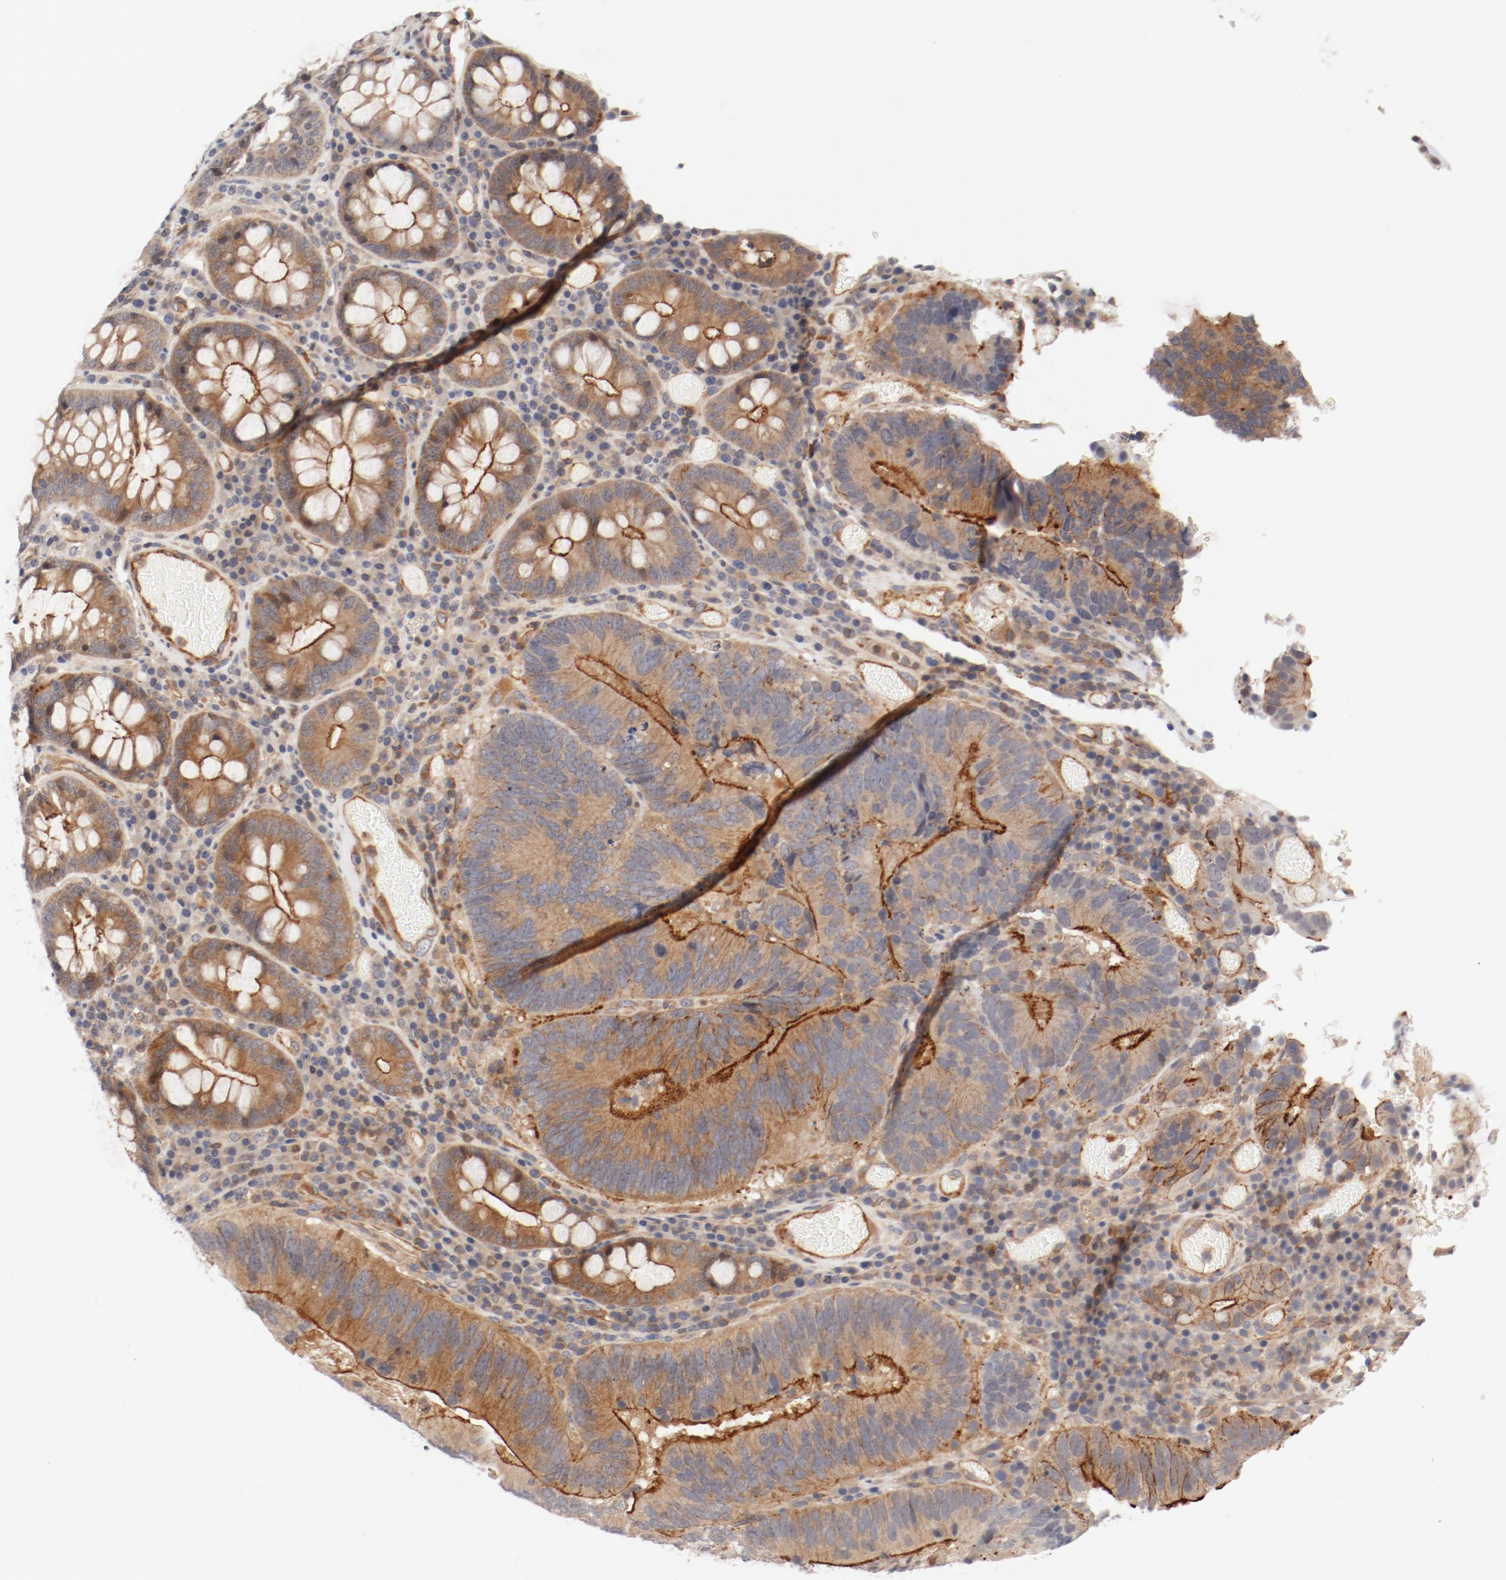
{"staining": {"intensity": "moderate", "quantity": ">75%", "location": "cytoplasmic/membranous"}, "tissue": "colorectal cancer", "cell_type": "Tumor cells", "image_type": "cancer", "snomed": [{"axis": "morphology", "description": "Normal tissue, NOS"}, {"axis": "morphology", "description": "Adenocarcinoma, NOS"}, {"axis": "topography", "description": "Colon"}], "caption": "Human adenocarcinoma (colorectal) stained with a brown dye exhibits moderate cytoplasmic/membranous positive expression in about >75% of tumor cells.", "gene": "ZNF267", "patient": {"sex": "female", "age": 78}}